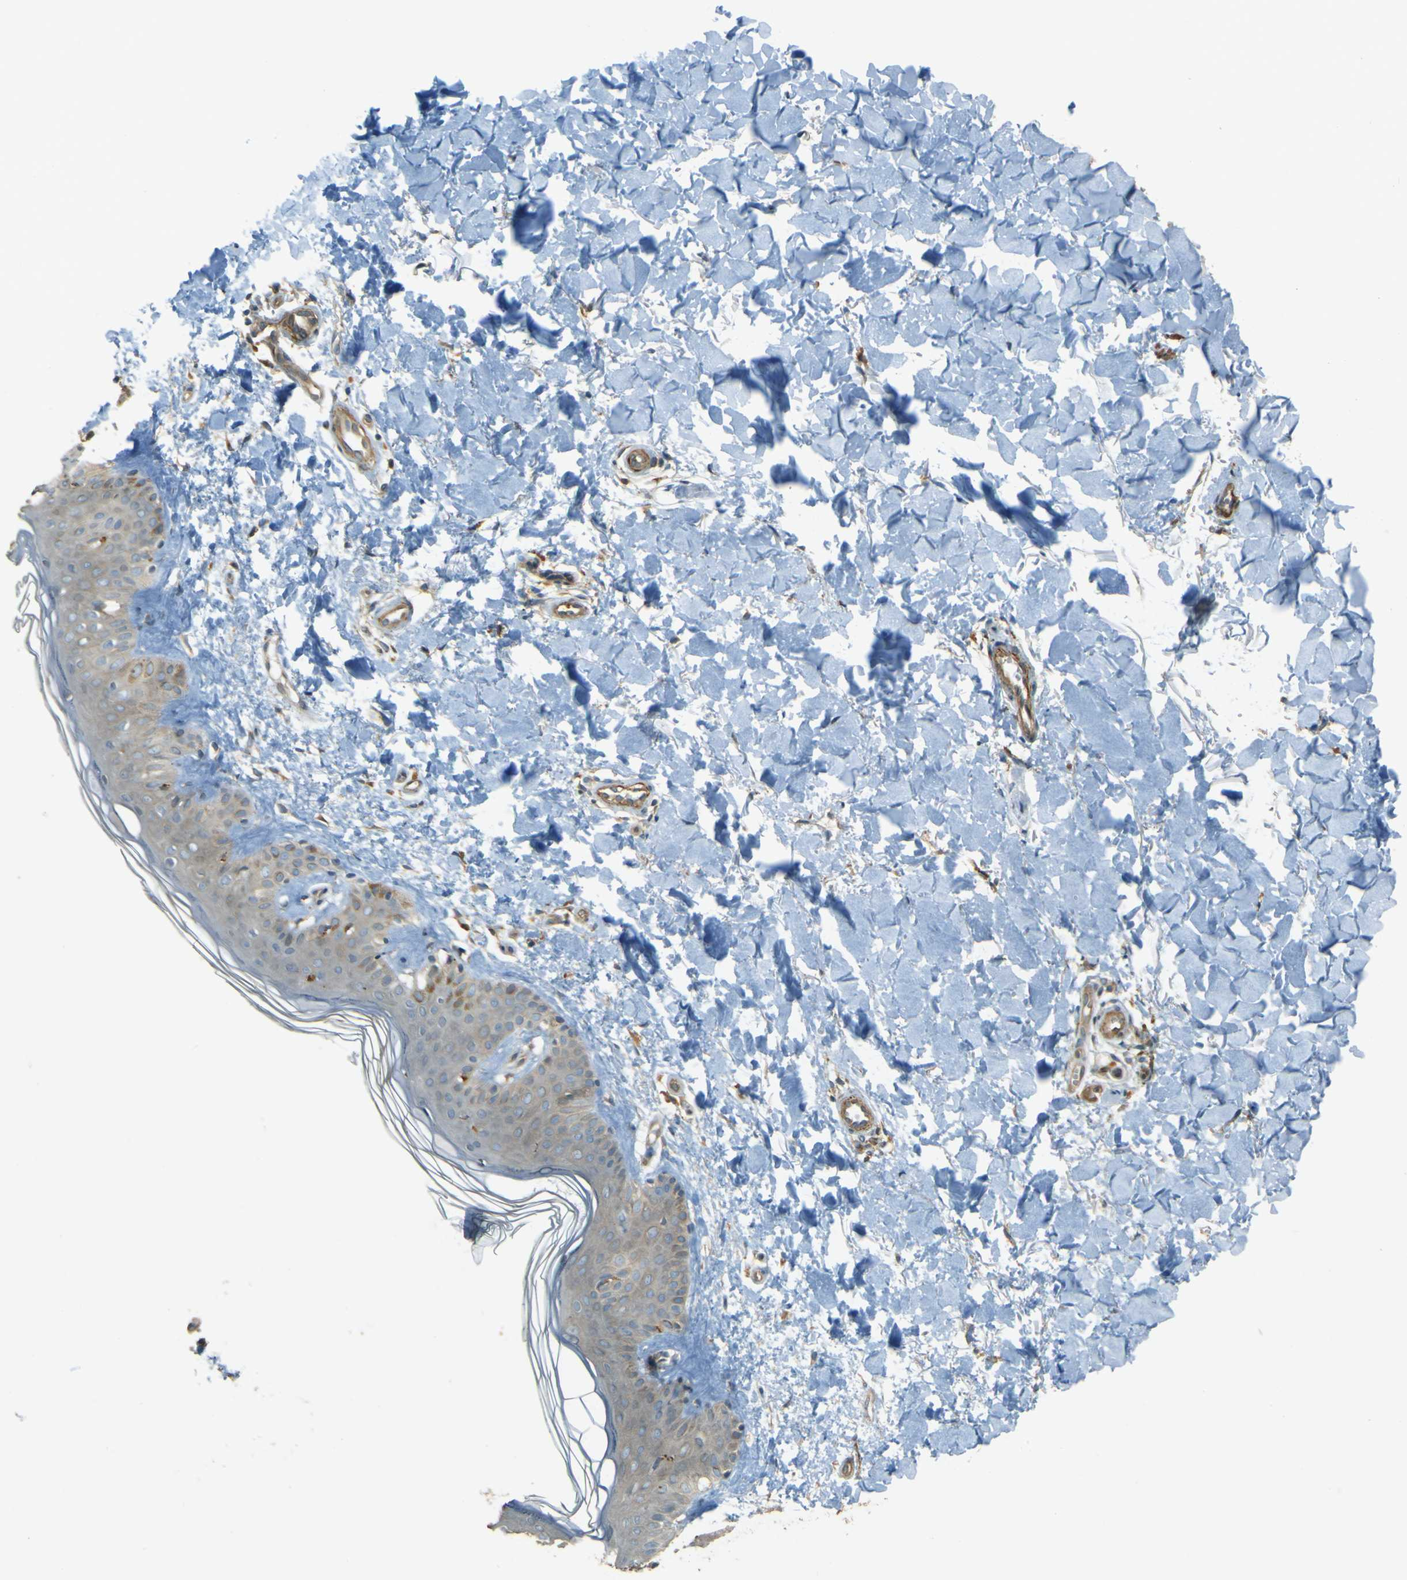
{"staining": {"intensity": "weak", "quantity": ">75%", "location": "cytoplasmic/membranous"}, "tissue": "skin", "cell_type": "Fibroblasts", "image_type": "normal", "snomed": [{"axis": "morphology", "description": "Normal tissue, NOS"}, {"axis": "topography", "description": "Skin"}], "caption": "This image reveals unremarkable skin stained with immunohistochemistry (IHC) to label a protein in brown. The cytoplasmic/membranous of fibroblasts show weak positivity for the protein. Nuclei are counter-stained blue.", "gene": "NEXN", "patient": {"sex": "male", "age": 67}}